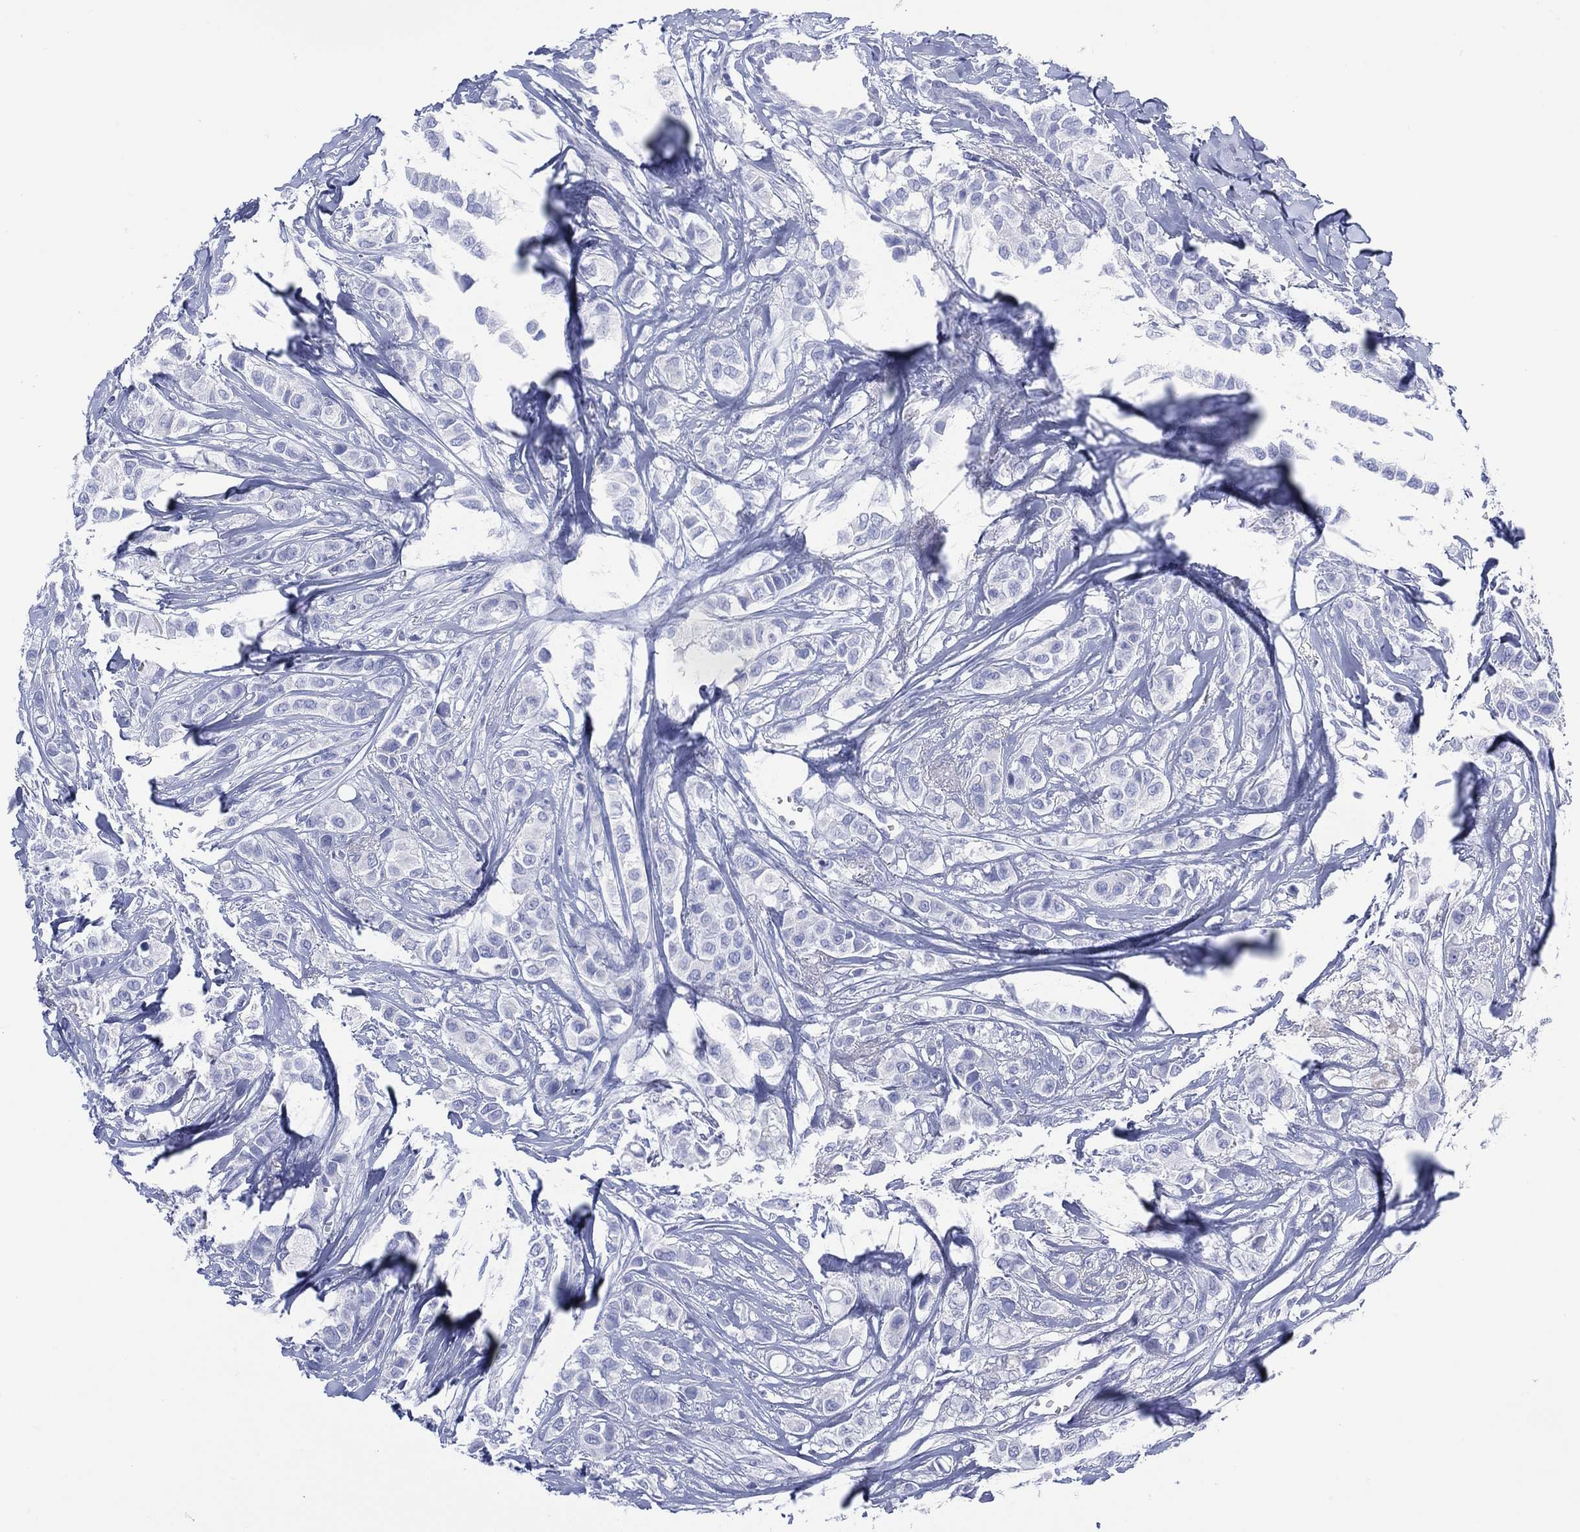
{"staining": {"intensity": "negative", "quantity": "none", "location": "none"}, "tissue": "breast cancer", "cell_type": "Tumor cells", "image_type": "cancer", "snomed": [{"axis": "morphology", "description": "Duct carcinoma"}, {"axis": "topography", "description": "Breast"}], "caption": "The image exhibits no staining of tumor cells in breast invasive ductal carcinoma.", "gene": "LRRD1", "patient": {"sex": "female", "age": 85}}